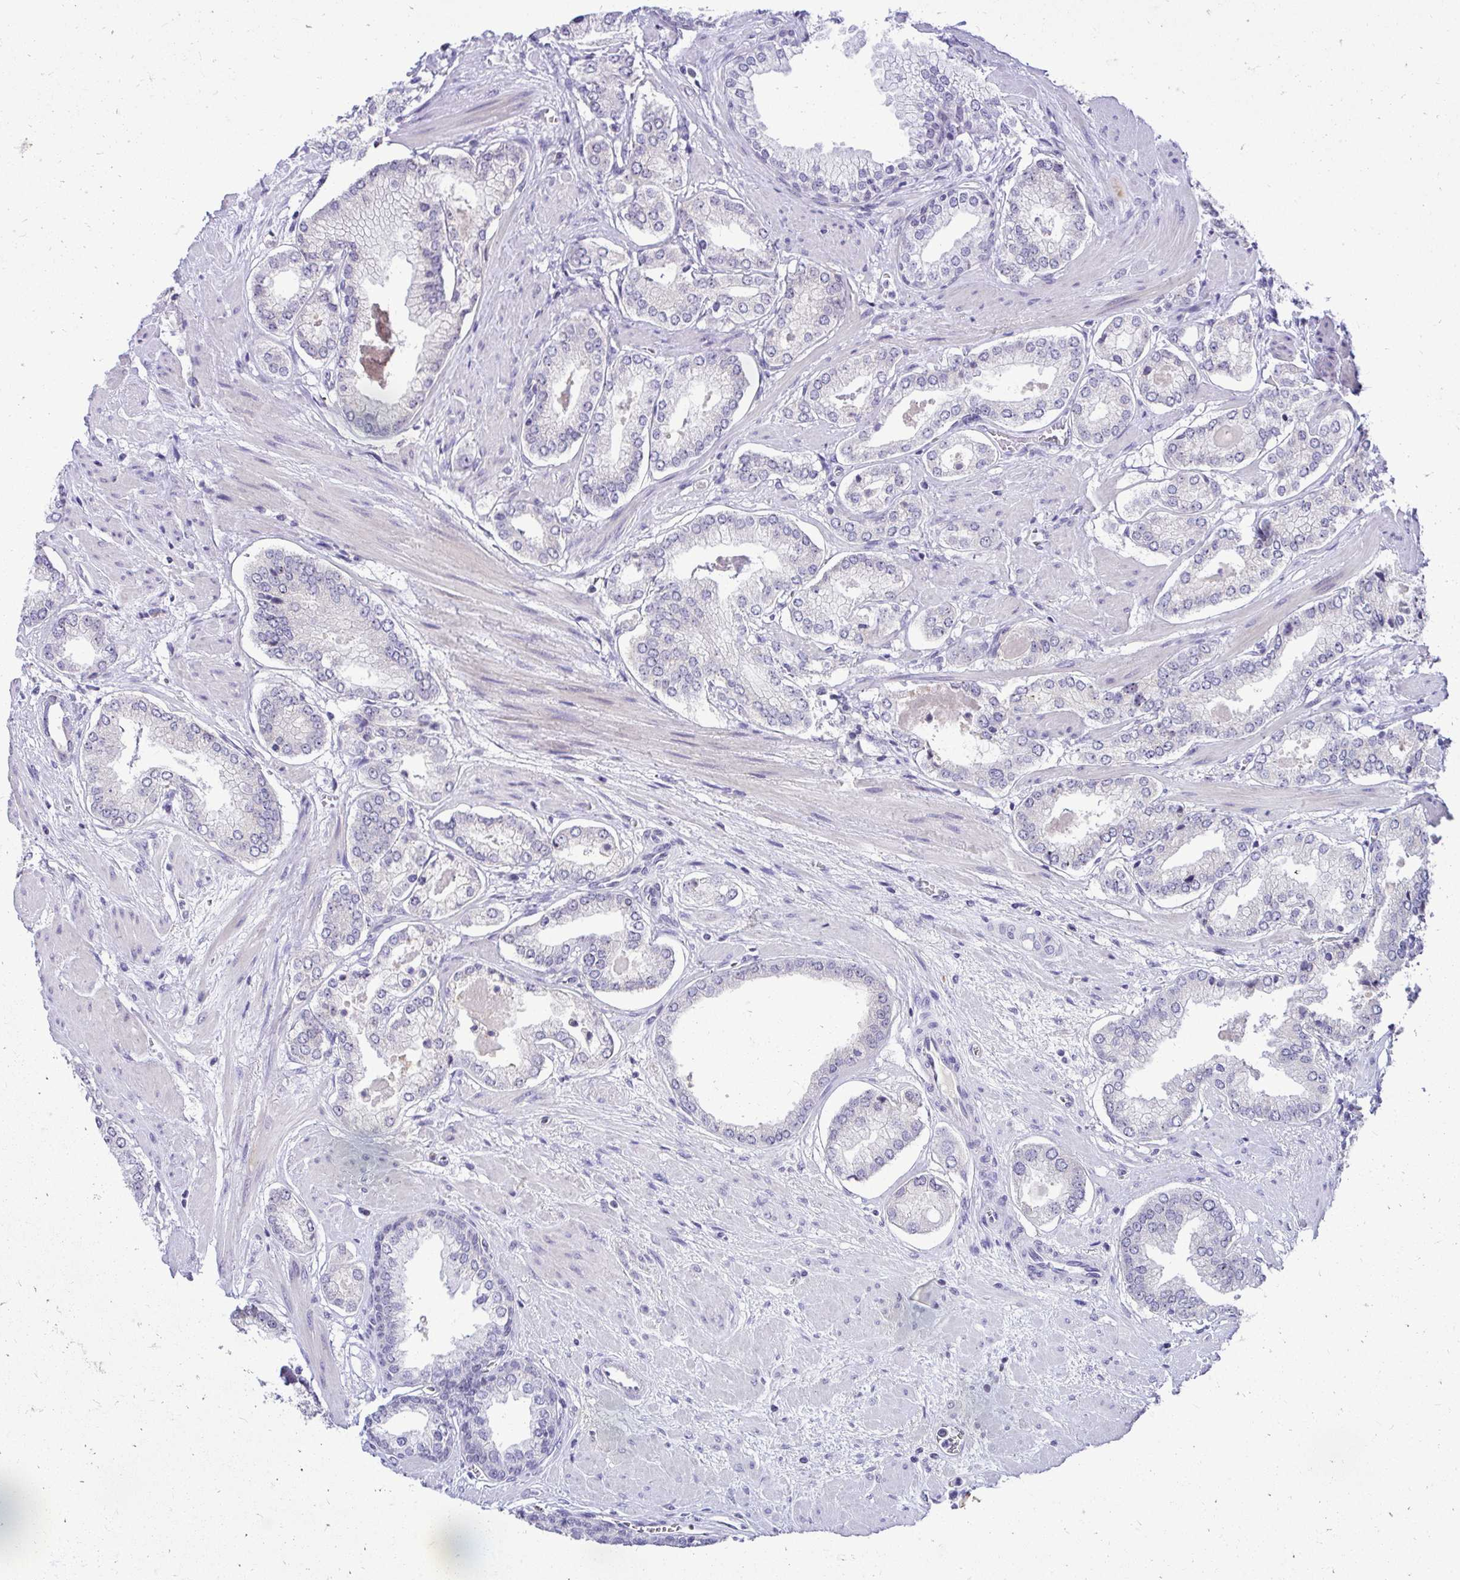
{"staining": {"intensity": "negative", "quantity": "none", "location": "none"}, "tissue": "prostate cancer", "cell_type": "Tumor cells", "image_type": "cancer", "snomed": [{"axis": "morphology", "description": "Adenocarcinoma, Low grade"}, {"axis": "topography", "description": "Prostate"}], "caption": "Tumor cells are negative for brown protein staining in prostate adenocarcinoma (low-grade).", "gene": "NIFK", "patient": {"sex": "male", "age": 64}}